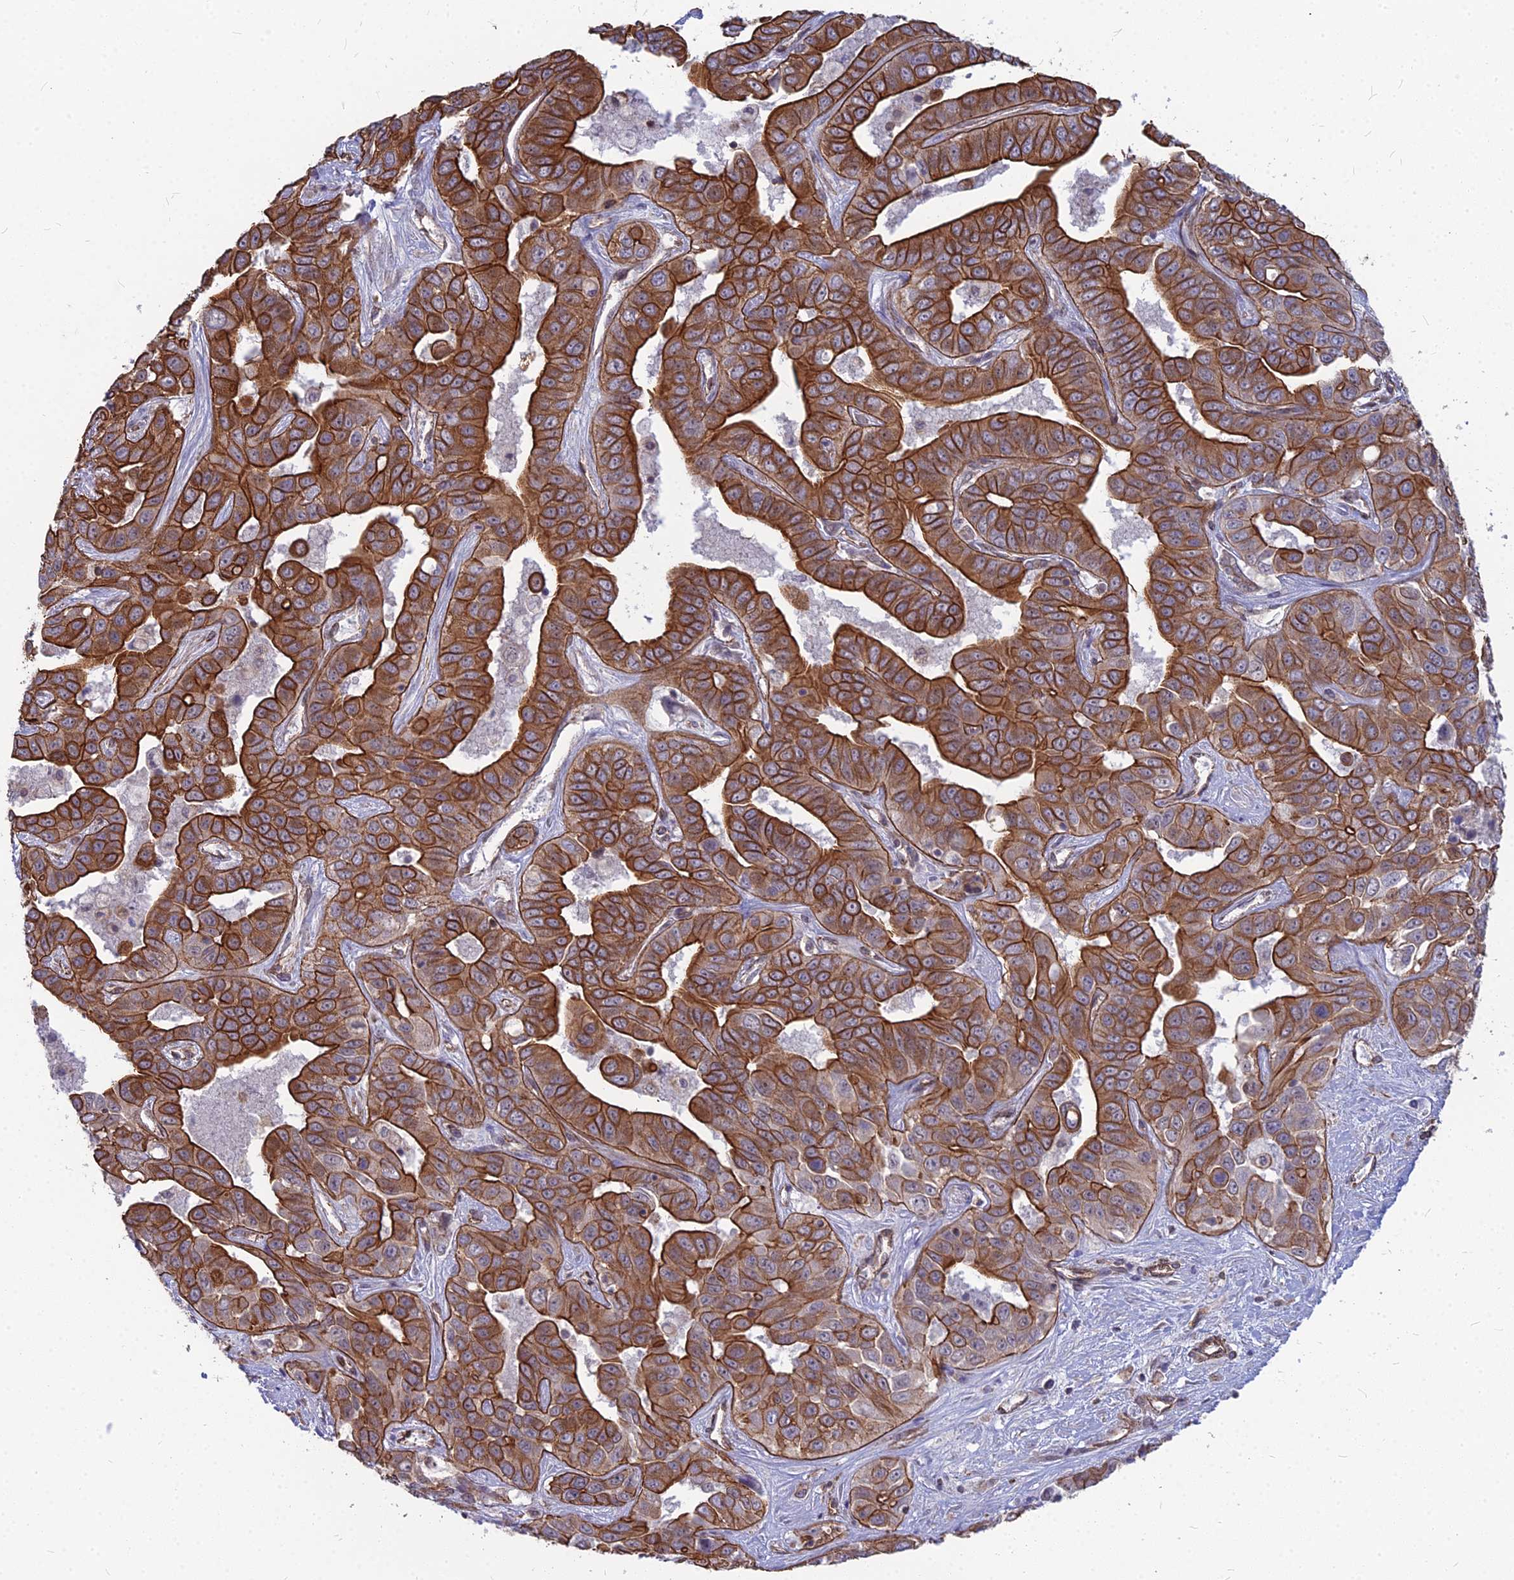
{"staining": {"intensity": "moderate", "quantity": ">75%", "location": "cytoplasmic/membranous"}, "tissue": "liver cancer", "cell_type": "Tumor cells", "image_type": "cancer", "snomed": [{"axis": "morphology", "description": "Cholangiocarcinoma"}, {"axis": "topography", "description": "Liver"}], "caption": "This photomicrograph exhibits IHC staining of human liver cholangiocarcinoma, with medium moderate cytoplasmic/membranous staining in approximately >75% of tumor cells.", "gene": "YJU2", "patient": {"sex": "female", "age": 52}}